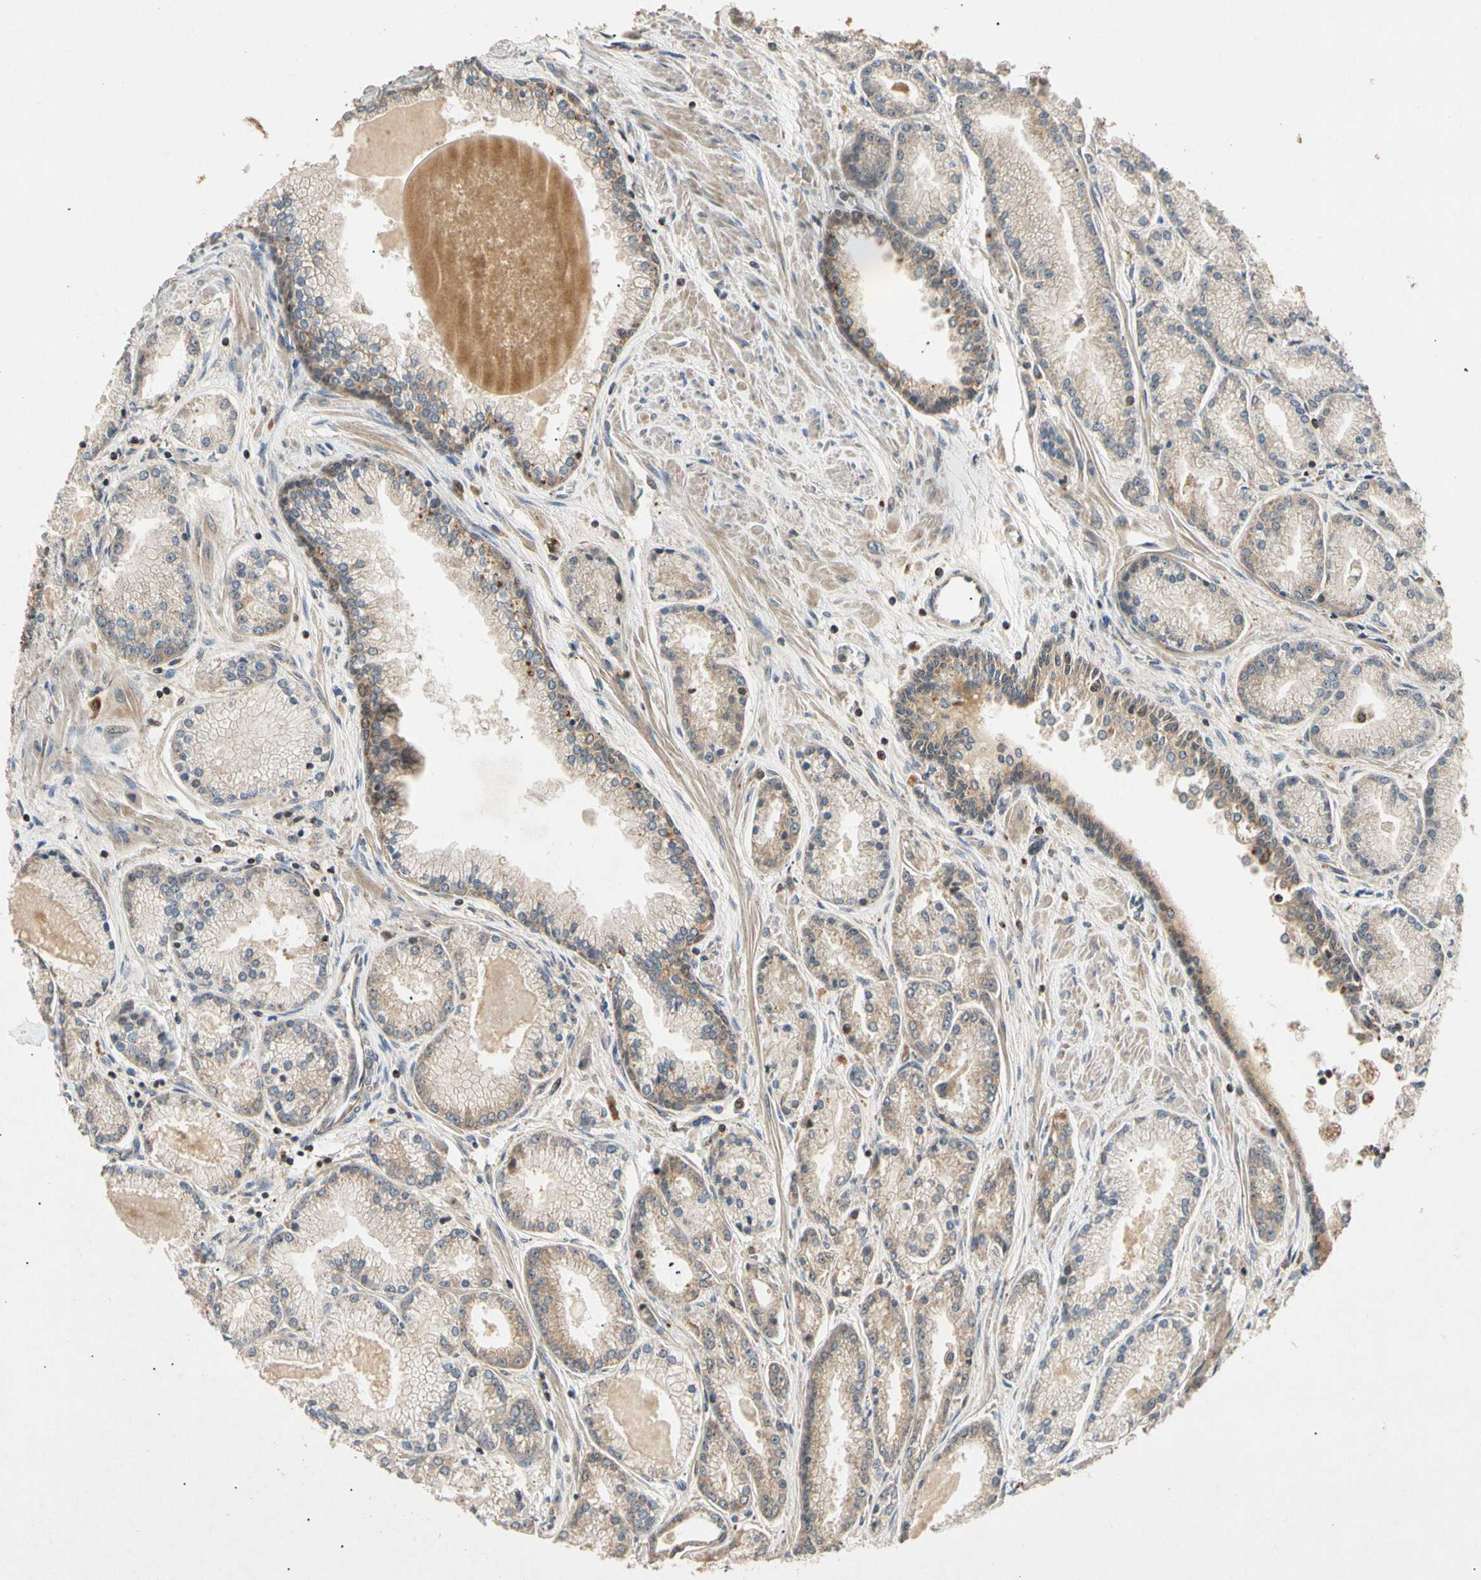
{"staining": {"intensity": "weak", "quantity": "25%-75%", "location": "cytoplasmic/membranous"}, "tissue": "prostate cancer", "cell_type": "Tumor cells", "image_type": "cancer", "snomed": [{"axis": "morphology", "description": "Adenocarcinoma, High grade"}, {"axis": "topography", "description": "Prostate"}], "caption": "Protein analysis of prostate cancer tissue exhibits weak cytoplasmic/membranous positivity in approximately 25%-75% of tumor cells.", "gene": "MRPS22", "patient": {"sex": "male", "age": 61}}